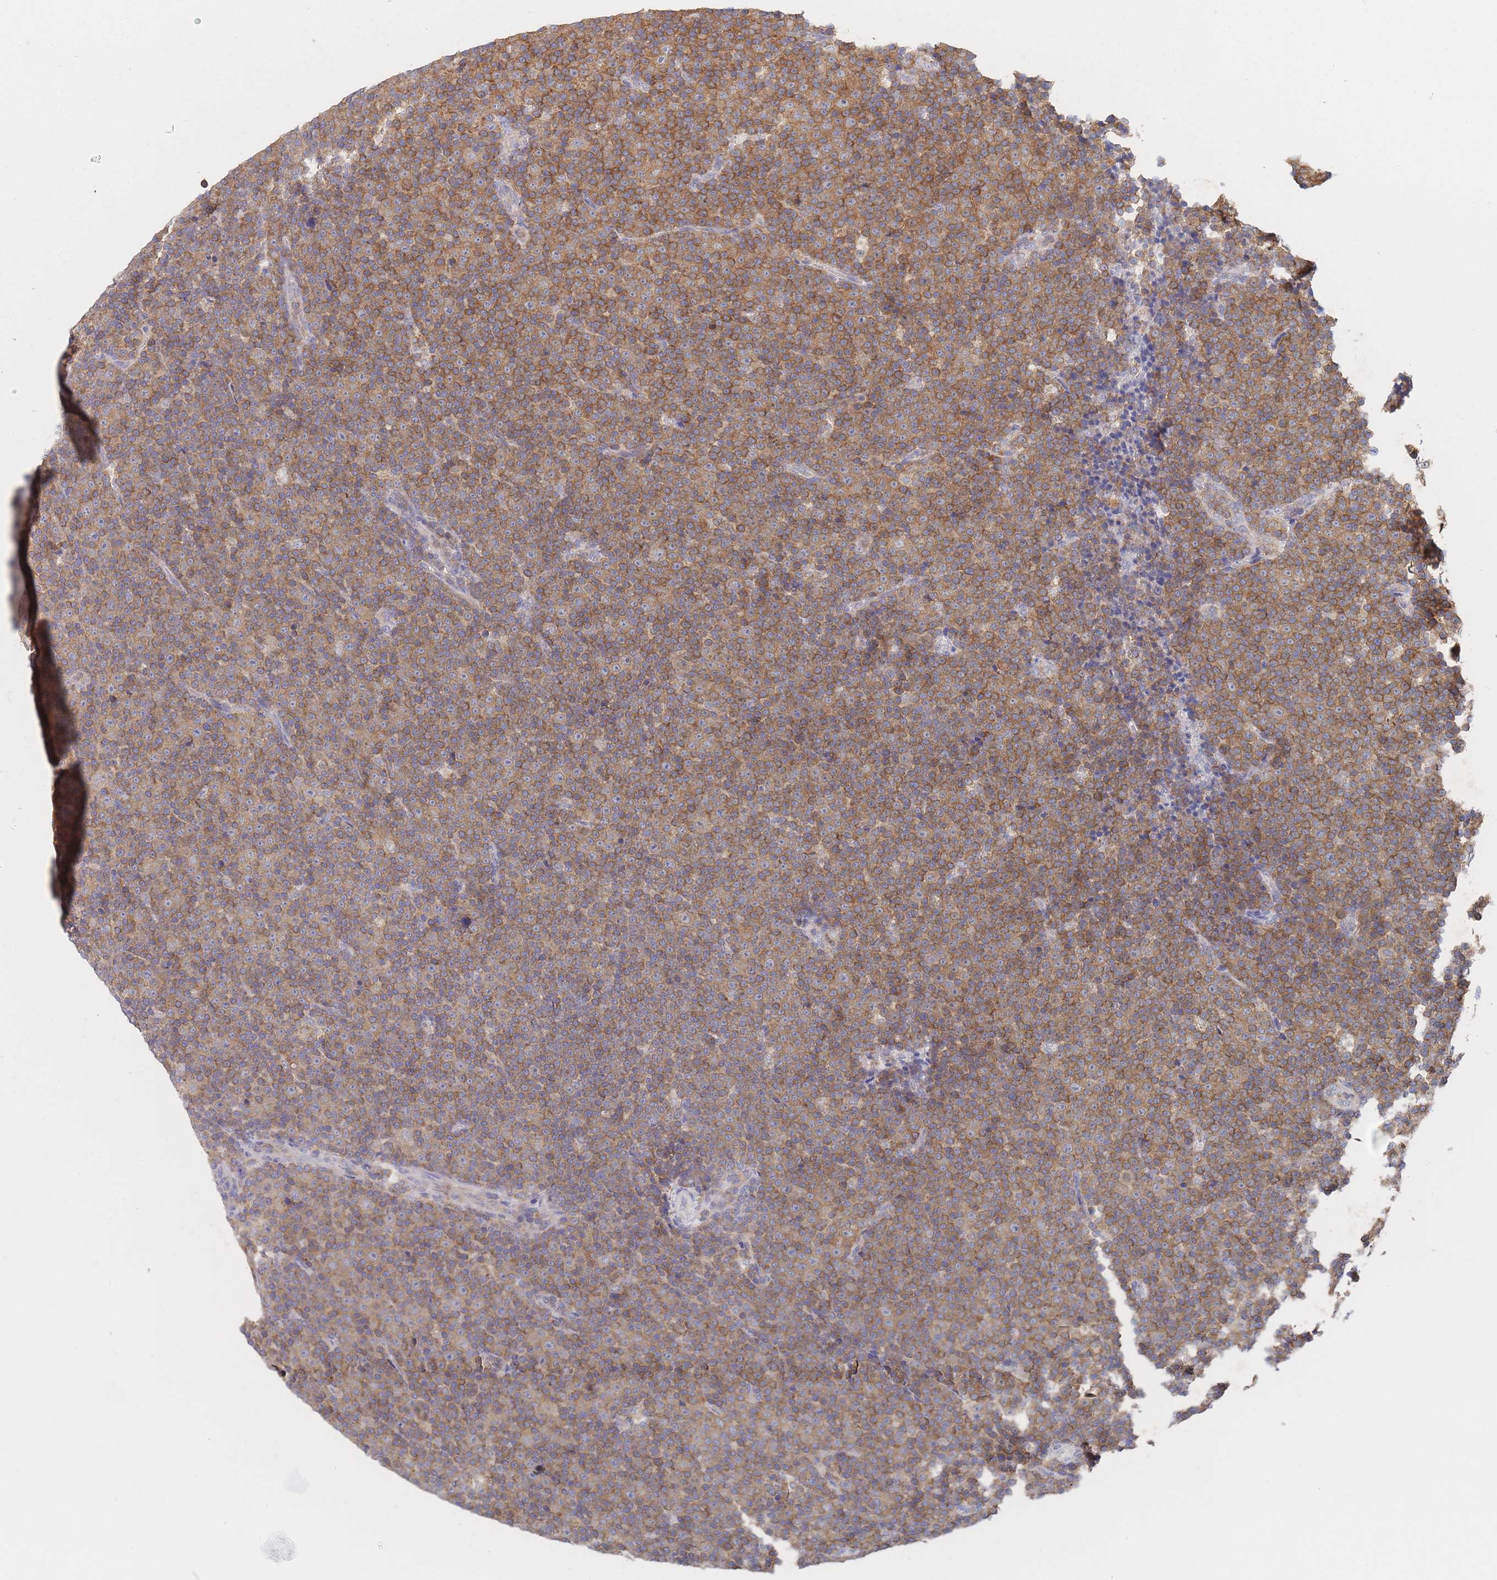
{"staining": {"intensity": "moderate", "quantity": ">75%", "location": "cytoplasmic/membranous"}, "tissue": "lymphoma", "cell_type": "Tumor cells", "image_type": "cancer", "snomed": [{"axis": "morphology", "description": "Malignant lymphoma, non-Hodgkin's type, Low grade"}, {"axis": "topography", "description": "Lymph node"}], "caption": "Immunohistochemical staining of low-grade malignant lymphoma, non-Hodgkin's type displays medium levels of moderate cytoplasmic/membranous staining in about >75% of tumor cells. Using DAB (3,3'-diaminobenzidine) (brown) and hematoxylin (blue) stains, captured at high magnification using brightfield microscopy.", "gene": "PPP6C", "patient": {"sex": "female", "age": 67}}